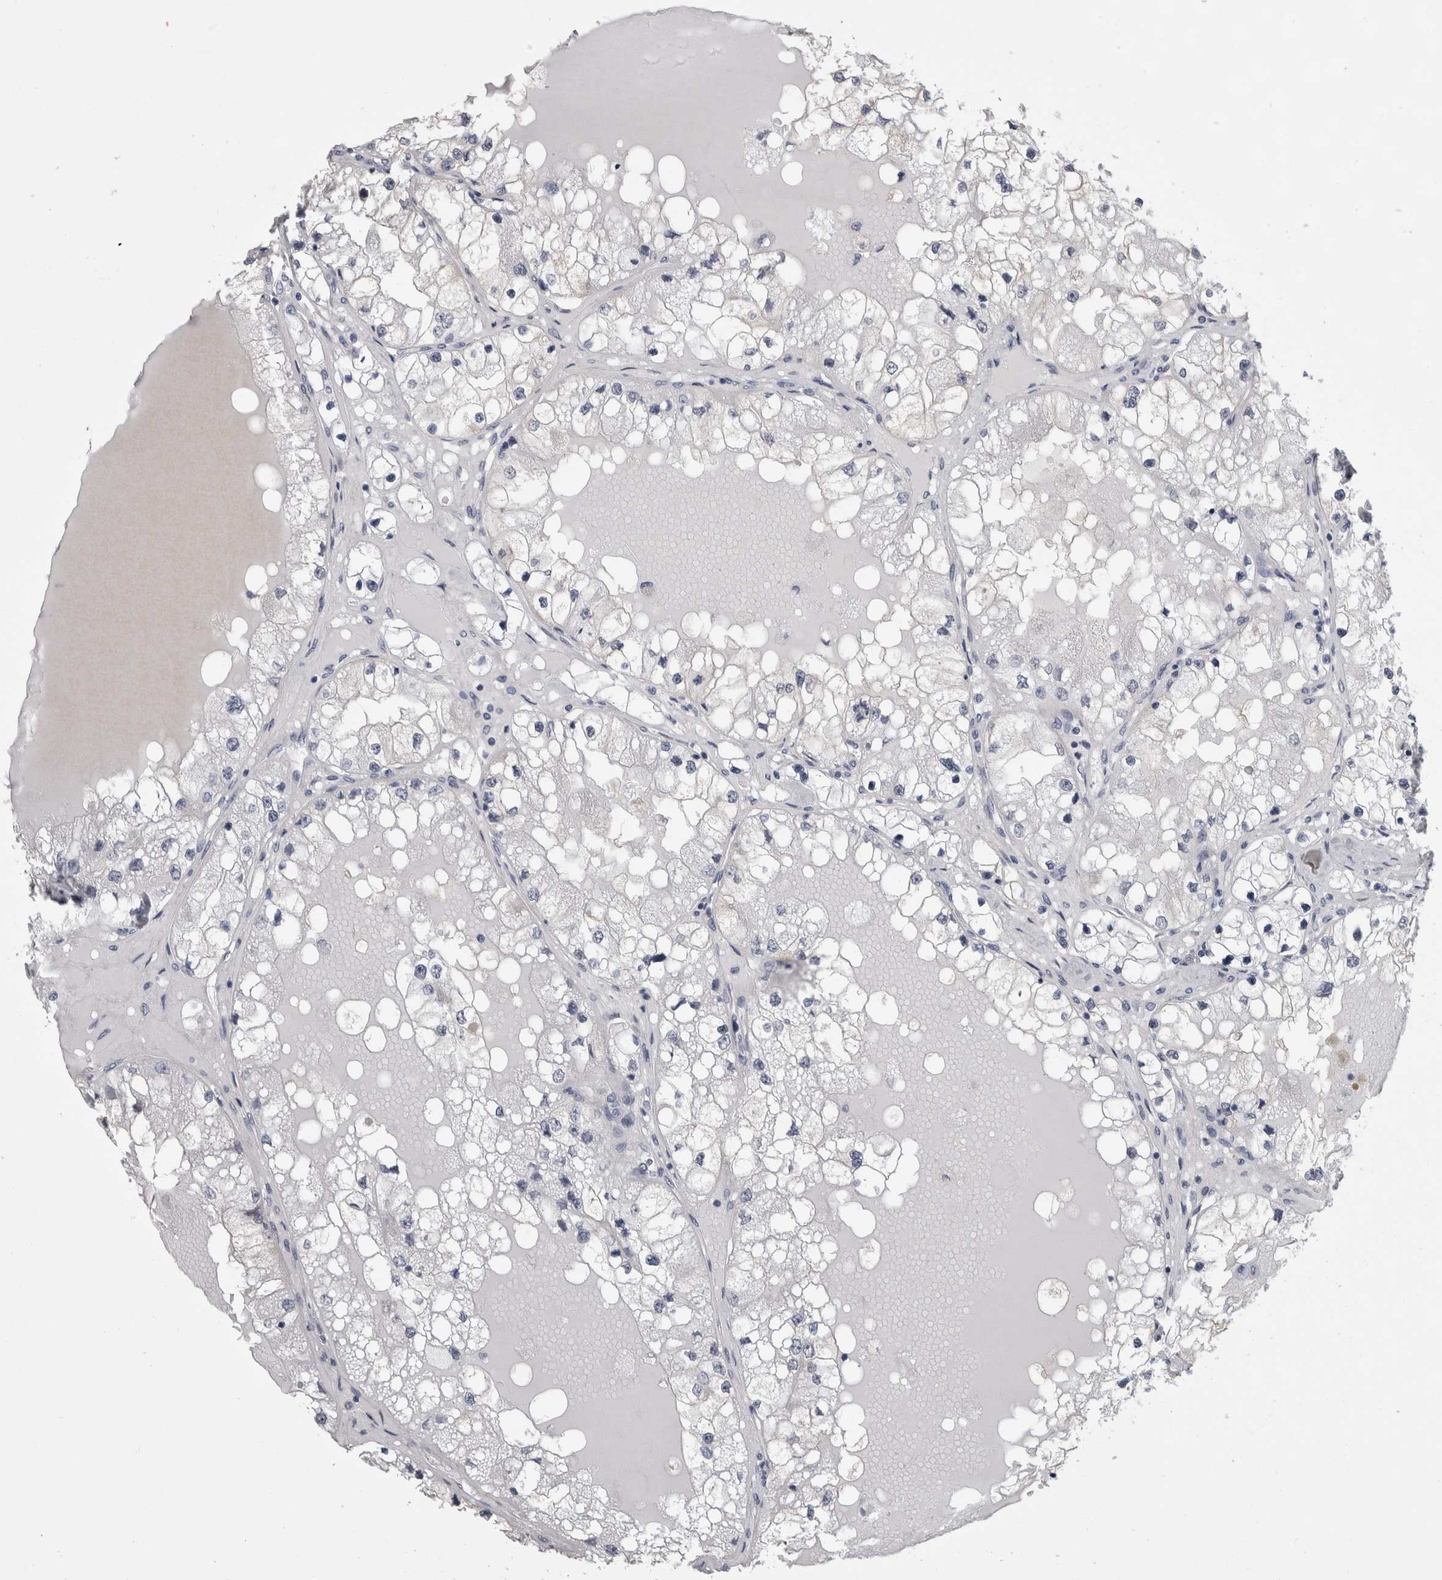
{"staining": {"intensity": "negative", "quantity": "none", "location": "none"}, "tissue": "renal cancer", "cell_type": "Tumor cells", "image_type": "cancer", "snomed": [{"axis": "morphology", "description": "Adenocarcinoma, NOS"}, {"axis": "topography", "description": "Kidney"}], "caption": "This histopathology image is of renal cancer (adenocarcinoma) stained with immunohistochemistry to label a protein in brown with the nuclei are counter-stained blue. There is no staining in tumor cells.", "gene": "AFMID", "patient": {"sex": "male", "age": 68}}